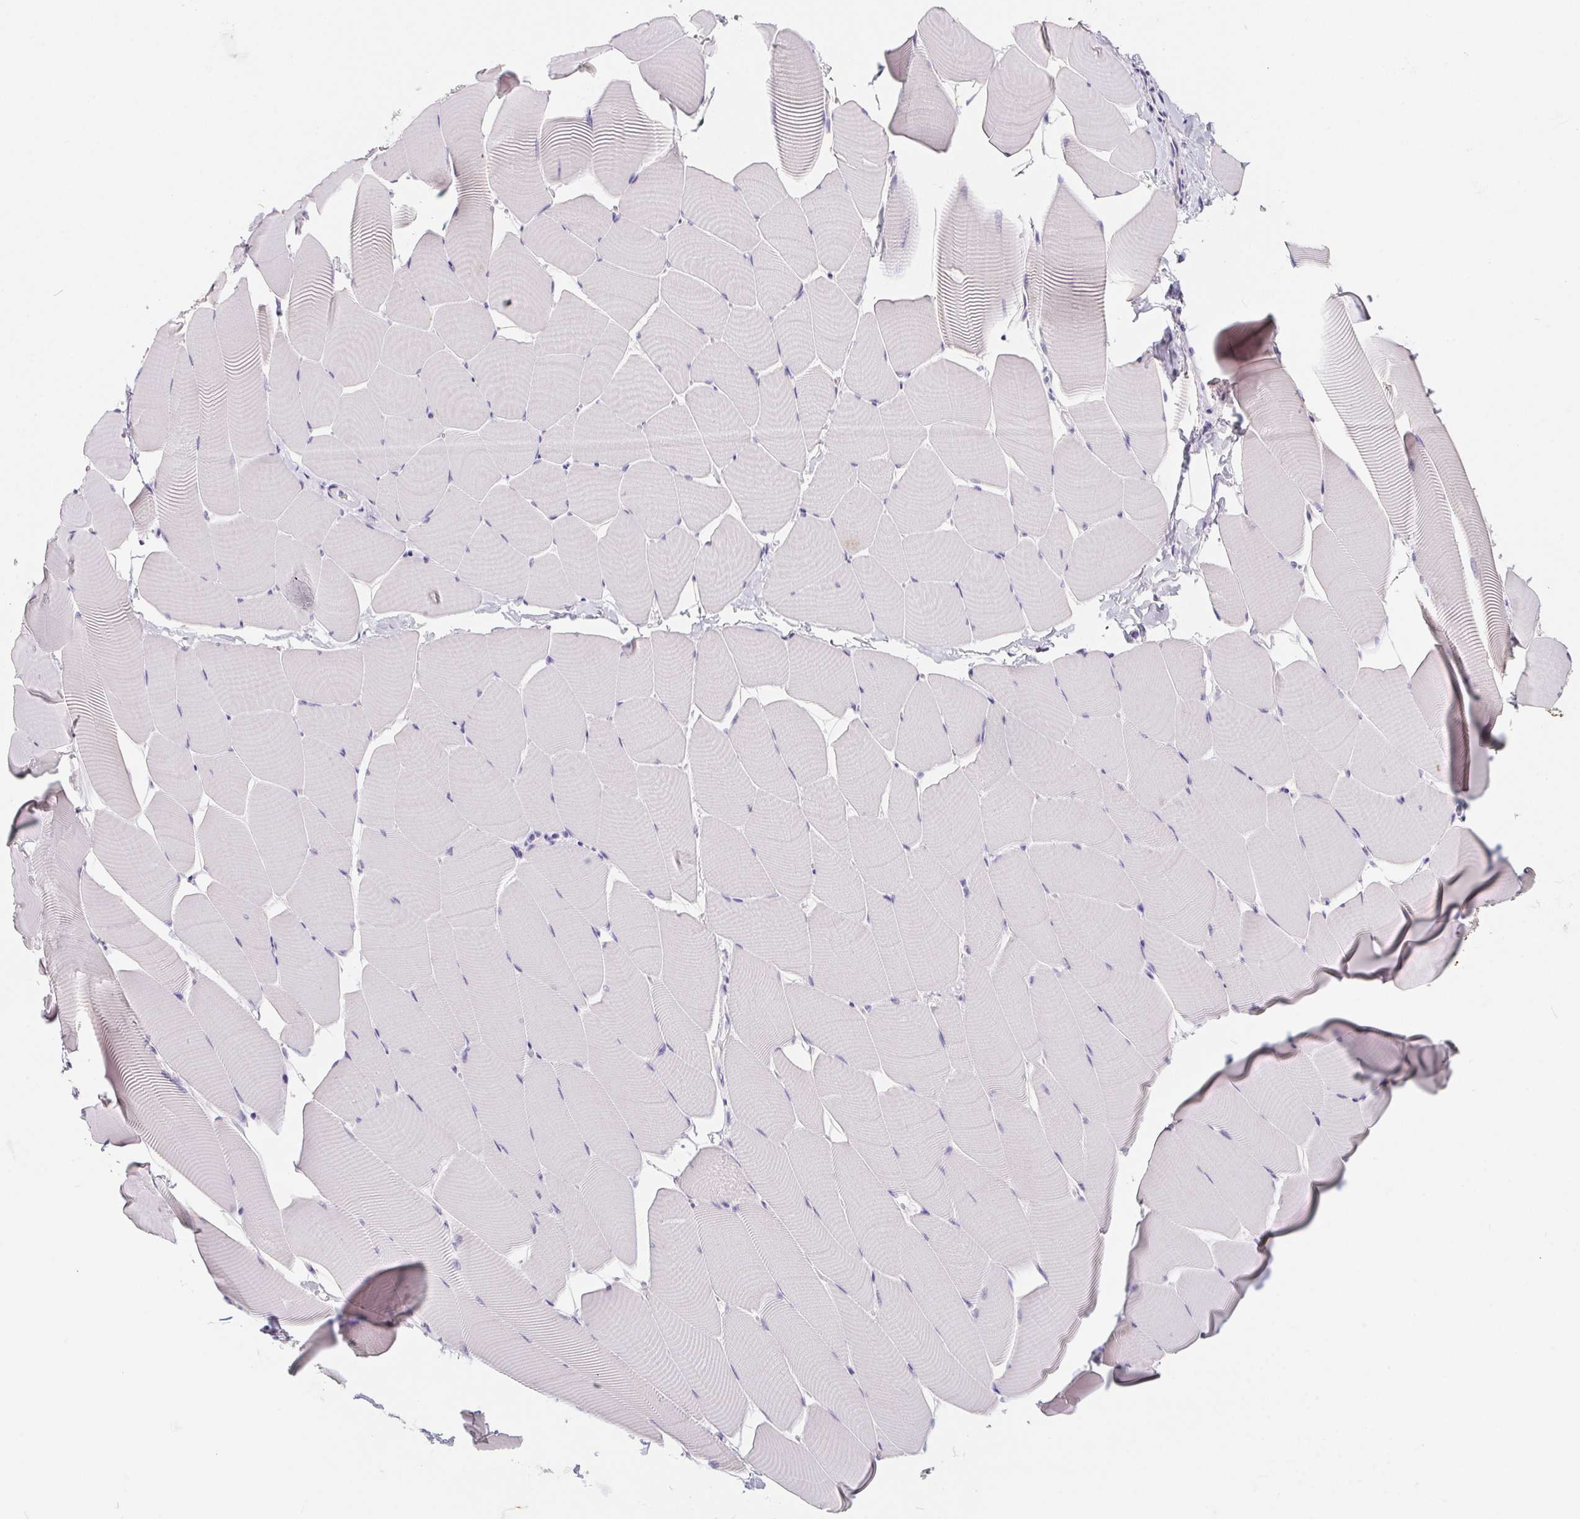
{"staining": {"intensity": "negative", "quantity": "none", "location": "none"}, "tissue": "skeletal muscle", "cell_type": "Myocytes", "image_type": "normal", "snomed": [{"axis": "morphology", "description": "Normal tissue, NOS"}, {"axis": "topography", "description": "Skeletal muscle"}], "caption": "Micrograph shows no significant protein expression in myocytes of normal skeletal muscle.", "gene": "FDX1", "patient": {"sex": "male", "age": 25}}